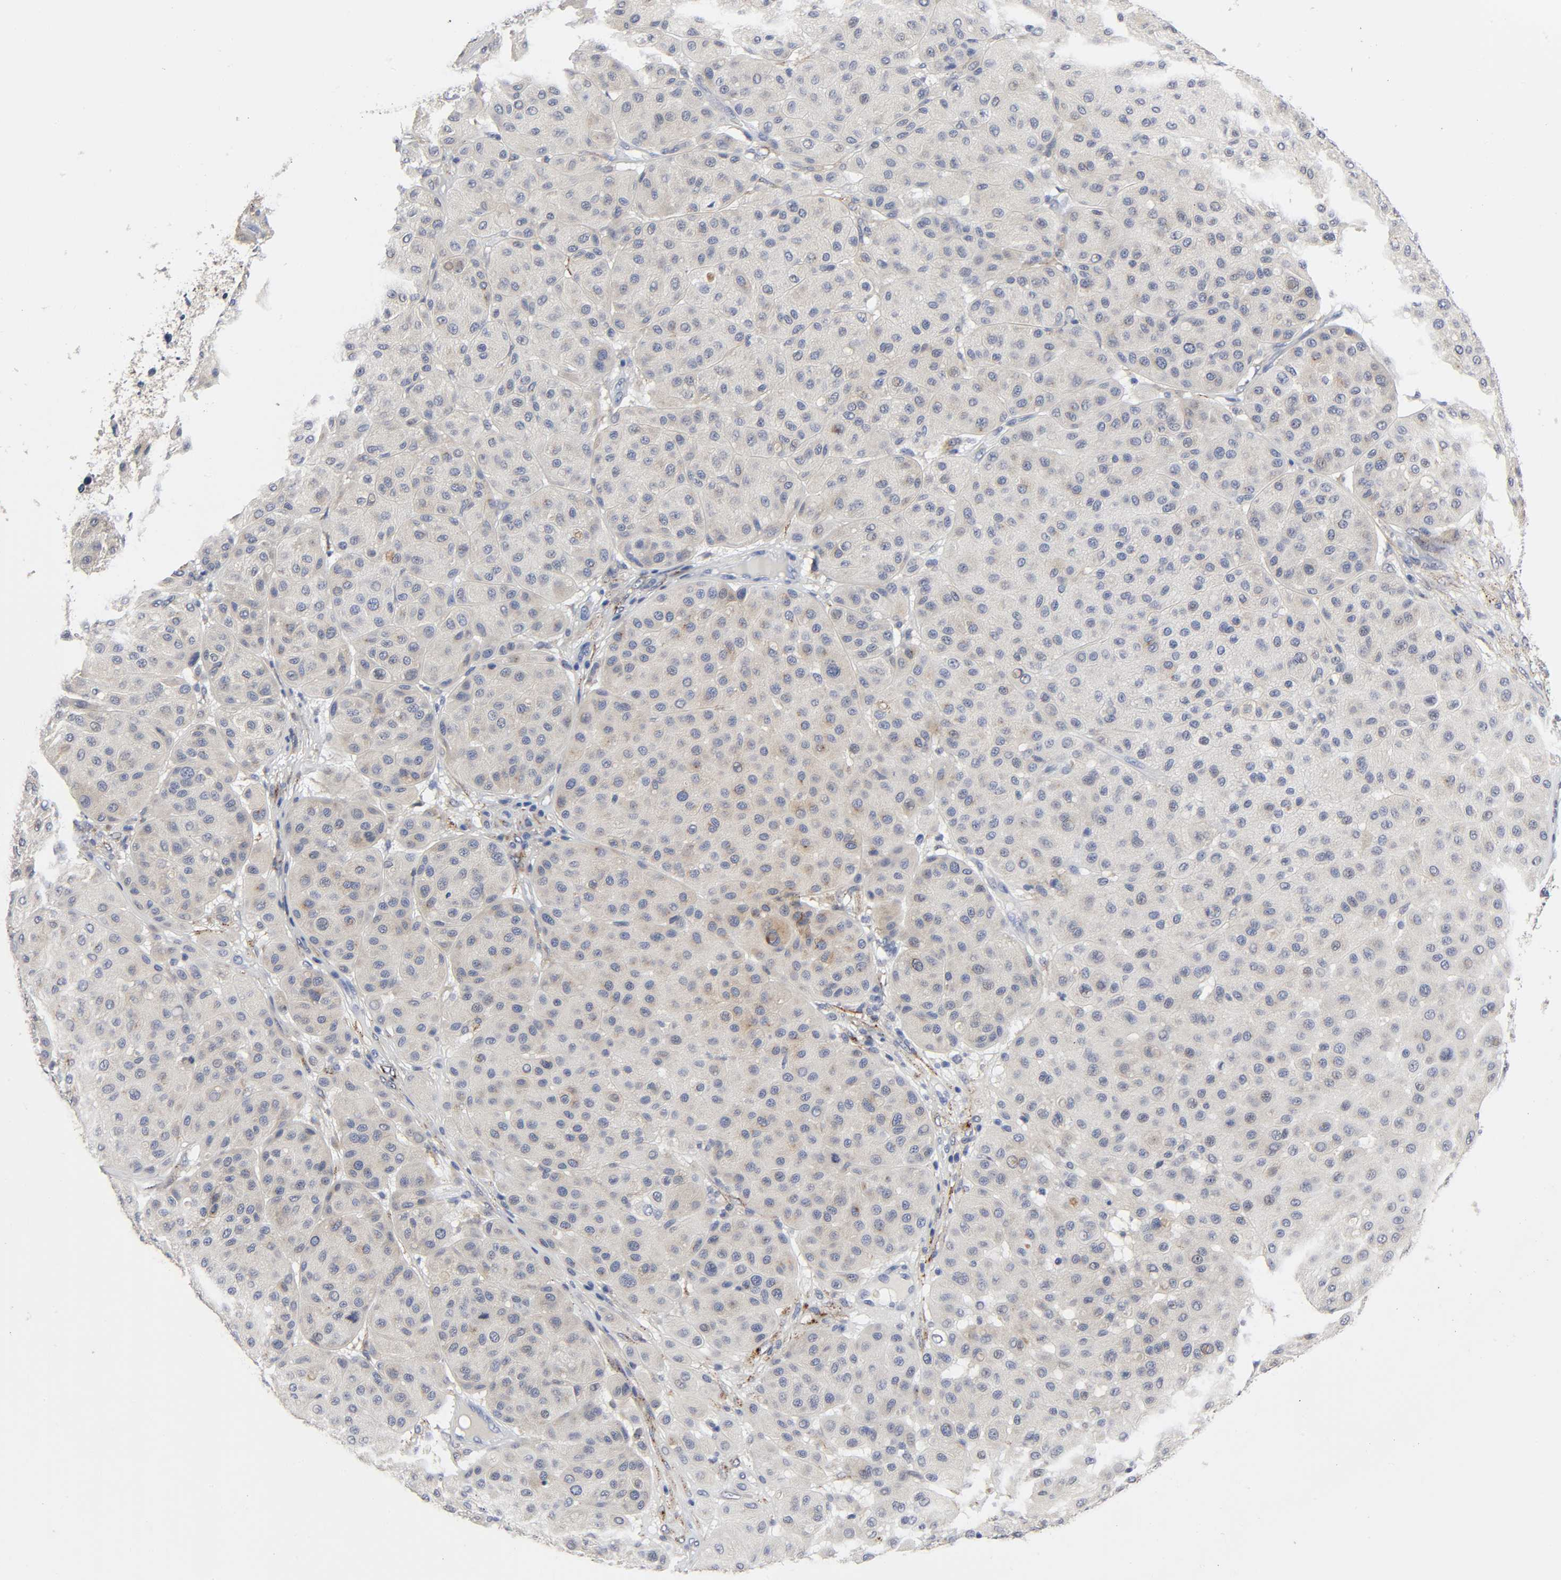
{"staining": {"intensity": "weak", "quantity": "<25%", "location": "cytoplasmic/membranous"}, "tissue": "melanoma", "cell_type": "Tumor cells", "image_type": "cancer", "snomed": [{"axis": "morphology", "description": "Normal tissue, NOS"}, {"axis": "morphology", "description": "Malignant melanoma, Metastatic site"}, {"axis": "topography", "description": "Skin"}], "caption": "This is an IHC micrograph of human melanoma. There is no positivity in tumor cells.", "gene": "LRP1", "patient": {"sex": "male", "age": 41}}